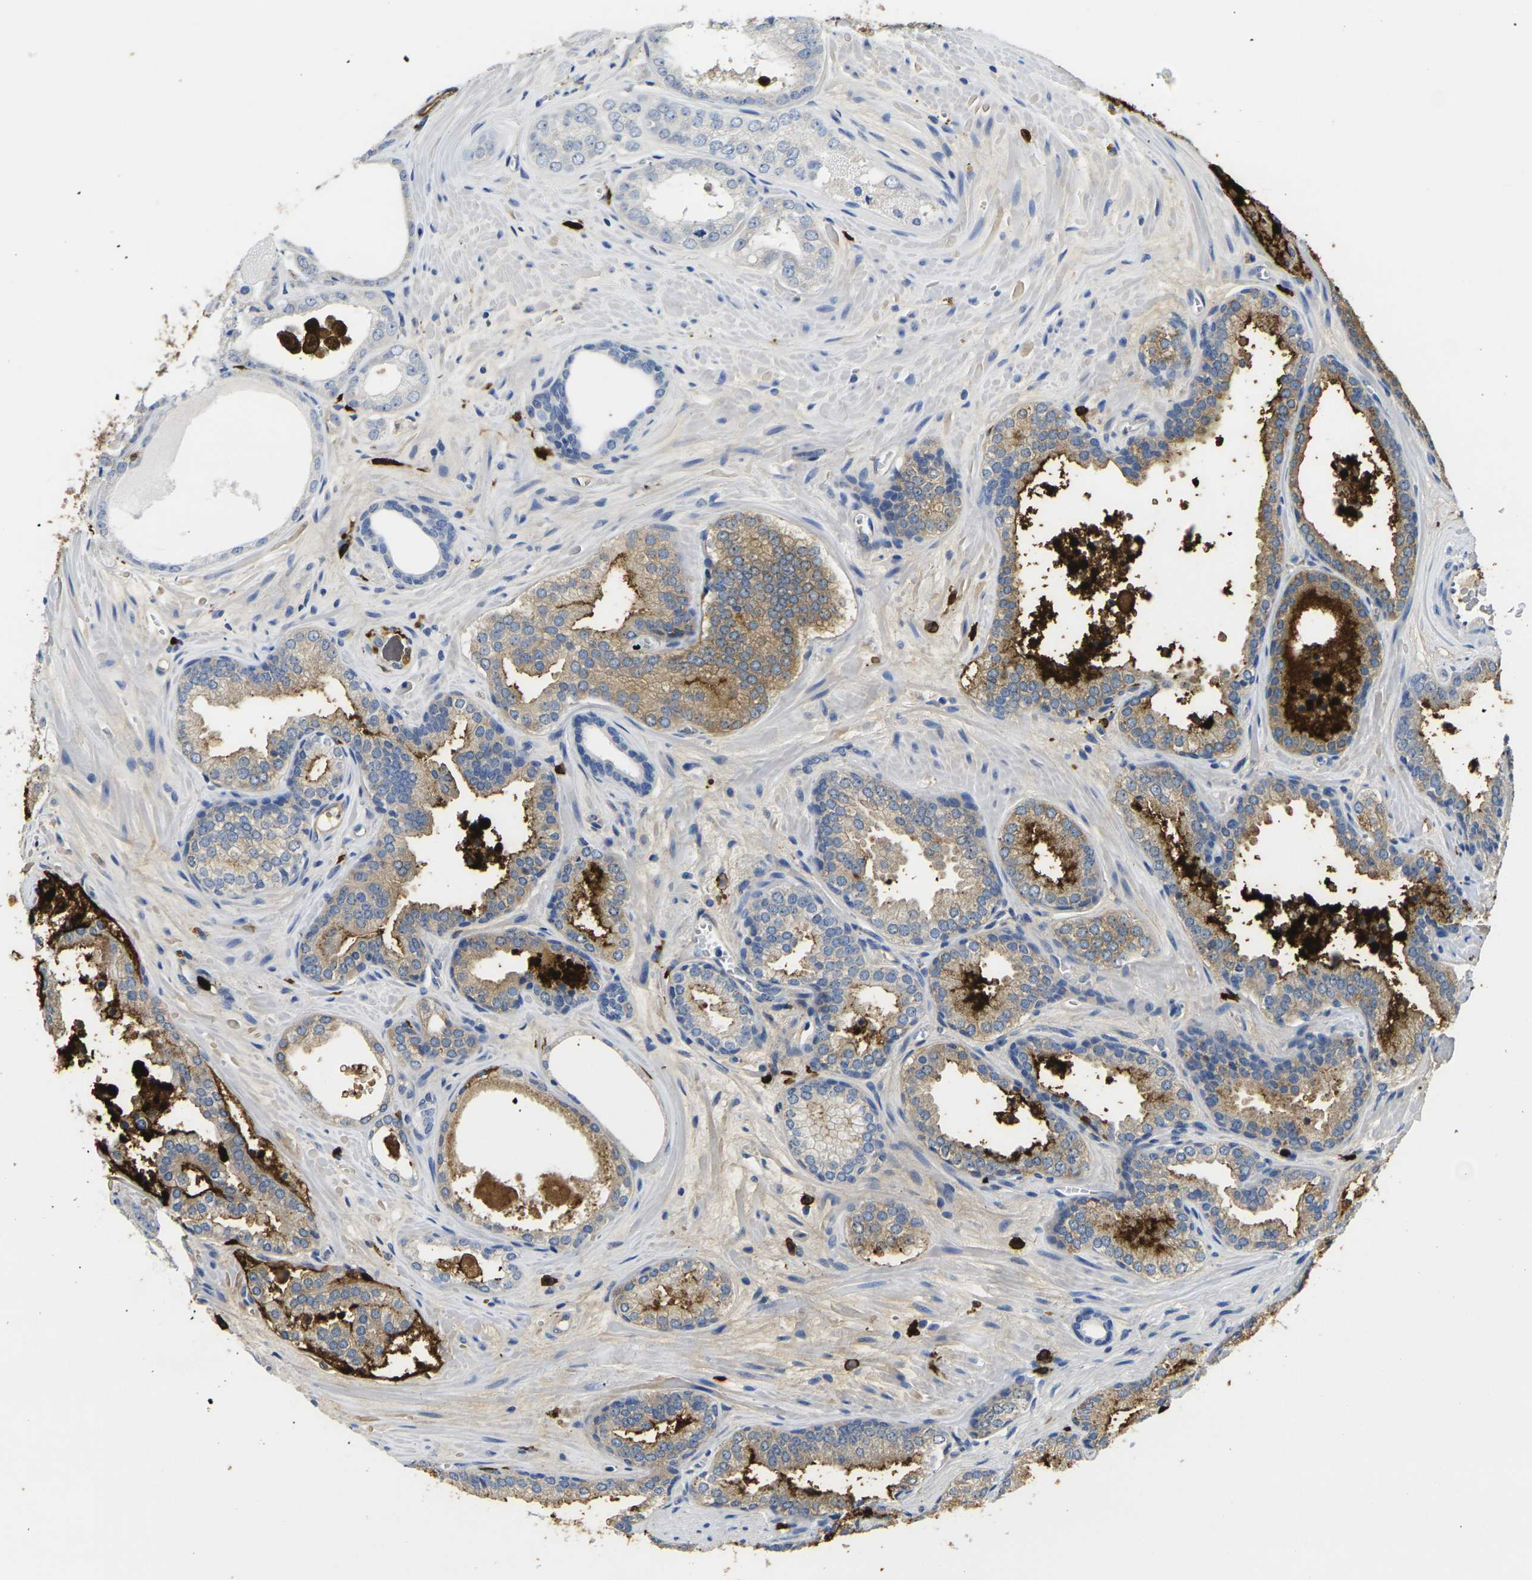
{"staining": {"intensity": "moderate", "quantity": ">75%", "location": "cytoplasmic/membranous"}, "tissue": "prostate cancer", "cell_type": "Tumor cells", "image_type": "cancer", "snomed": [{"axis": "morphology", "description": "Adenocarcinoma, Low grade"}, {"axis": "topography", "description": "Prostate"}], "caption": "DAB (3,3'-diaminobenzidine) immunohistochemical staining of adenocarcinoma (low-grade) (prostate) displays moderate cytoplasmic/membranous protein staining in about >75% of tumor cells. Nuclei are stained in blue.", "gene": "S100A9", "patient": {"sex": "male", "age": 60}}